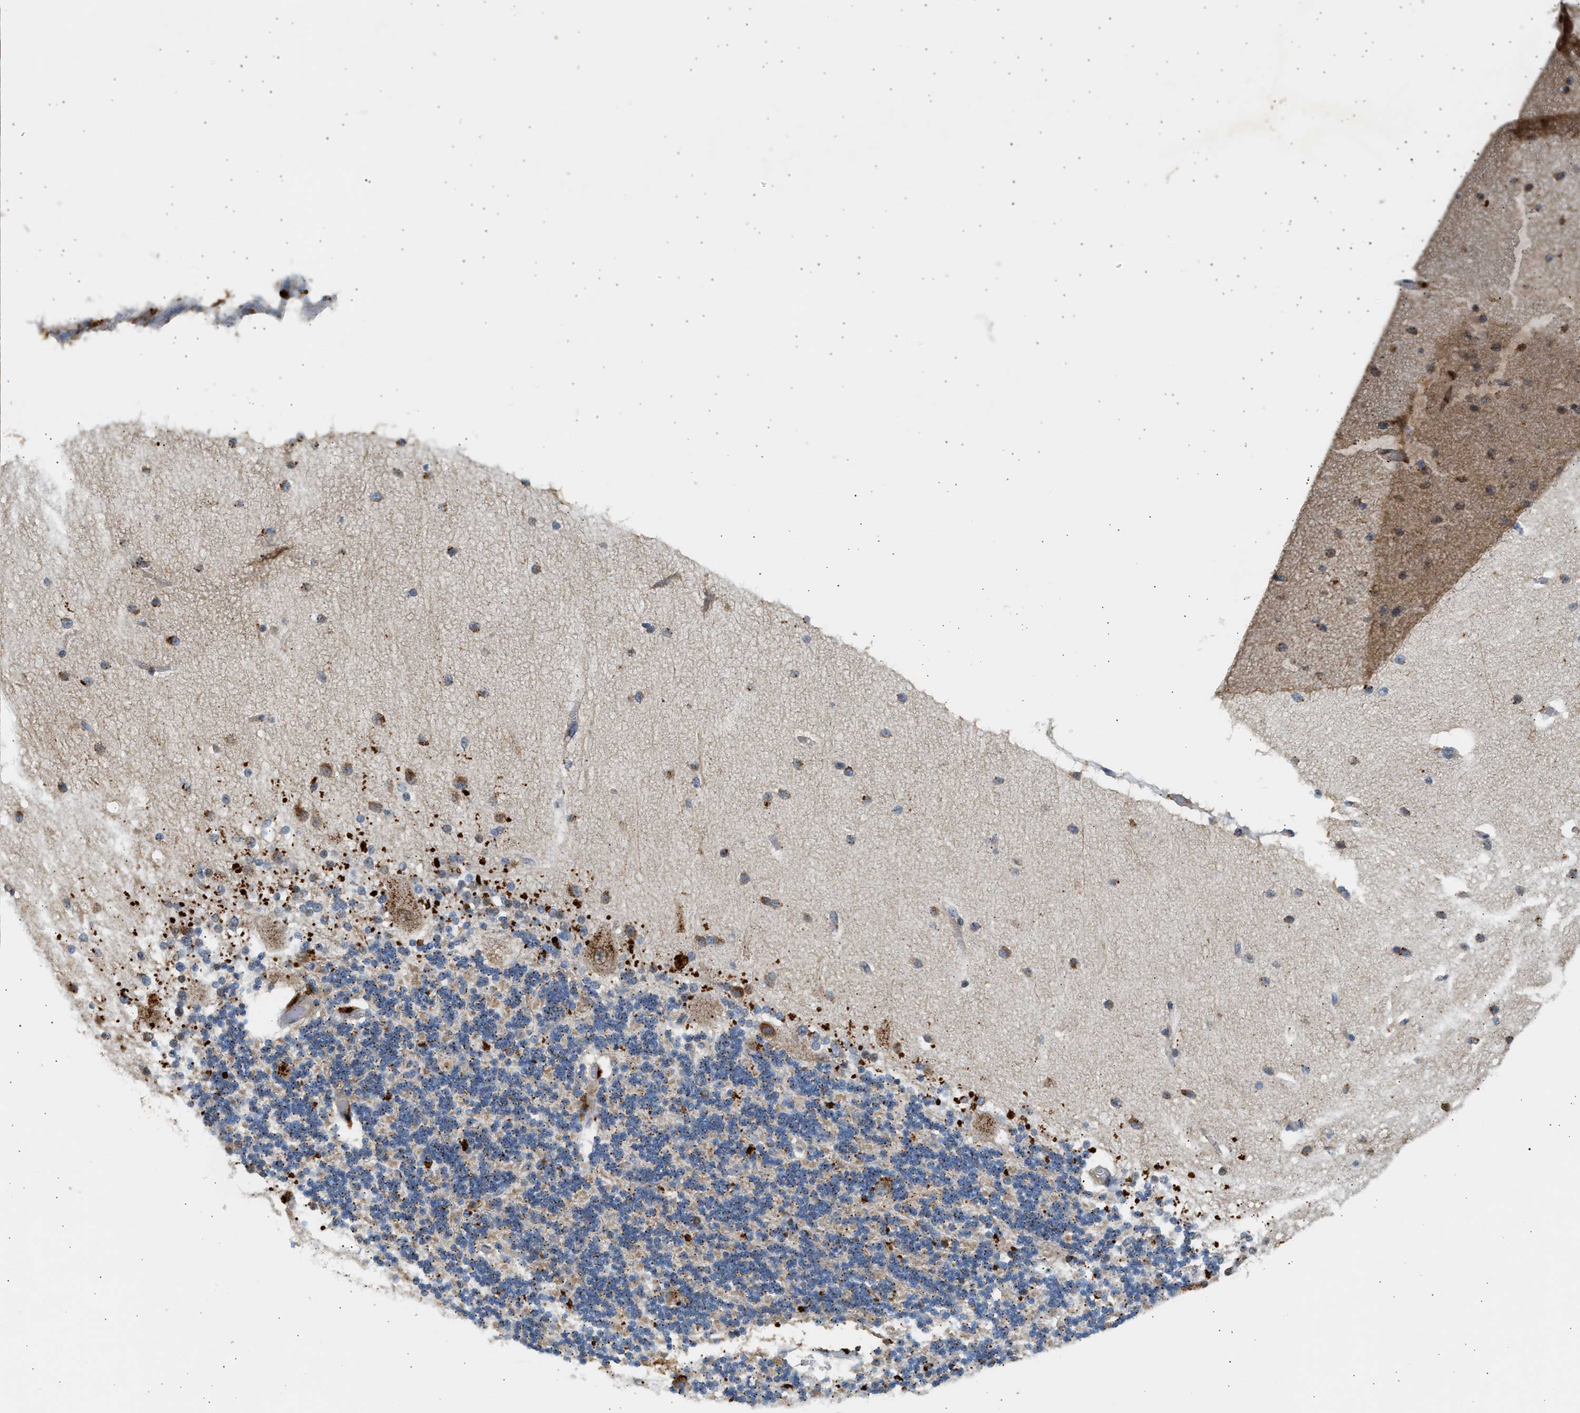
{"staining": {"intensity": "weak", "quantity": ">75%", "location": "cytoplasmic/membranous"}, "tissue": "cerebellum", "cell_type": "Cells in granular layer", "image_type": "normal", "snomed": [{"axis": "morphology", "description": "Normal tissue, NOS"}, {"axis": "topography", "description": "Cerebellum"}], "caption": "This photomicrograph reveals IHC staining of benign human cerebellum, with low weak cytoplasmic/membranous expression in about >75% of cells in granular layer.", "gene": "ENTHD1", "patient": {"sex": "female", "age": 54}}